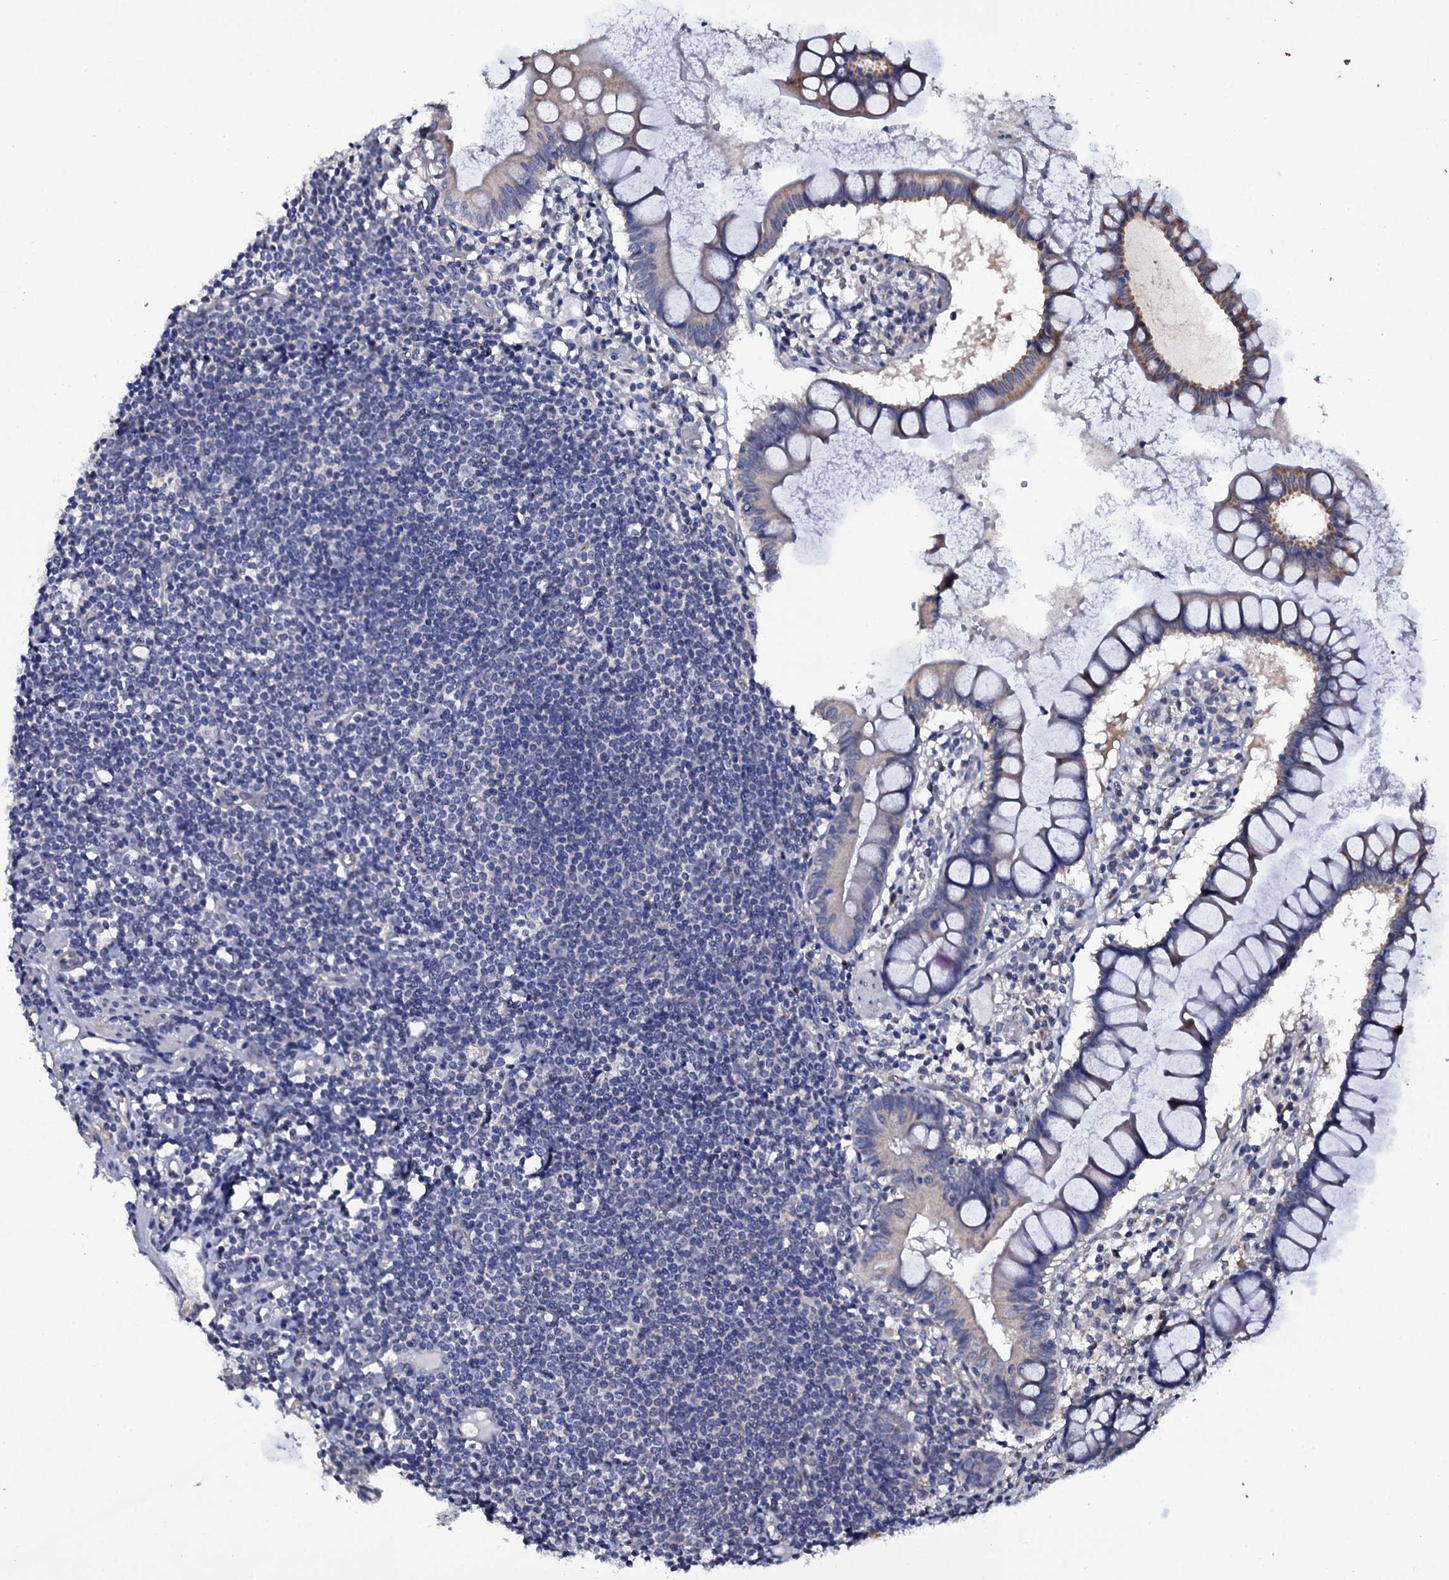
{"staining": {"intensity": "negative", "quantity": "none", "location": "none"}, "tissue": "colon", "cell_type": "Endothelial cells", "image_type": "normal", "snomed": [{"axis": "morphology", "description": "Normal tissue, NOS"}, {"axis": "morphology", "description": "Adenocarcinoma, NOS"}, {"axis": "topography", "description": "Colon"}], "caption": "The photomicrograph shows no significant expression in endothelial cells of colon. (Brightfield microscopy of DAB immunohistochemistry (IHC) at high magnification).", "gene": "GAREM1", "patient": {"sex": "female", "age": 55}}